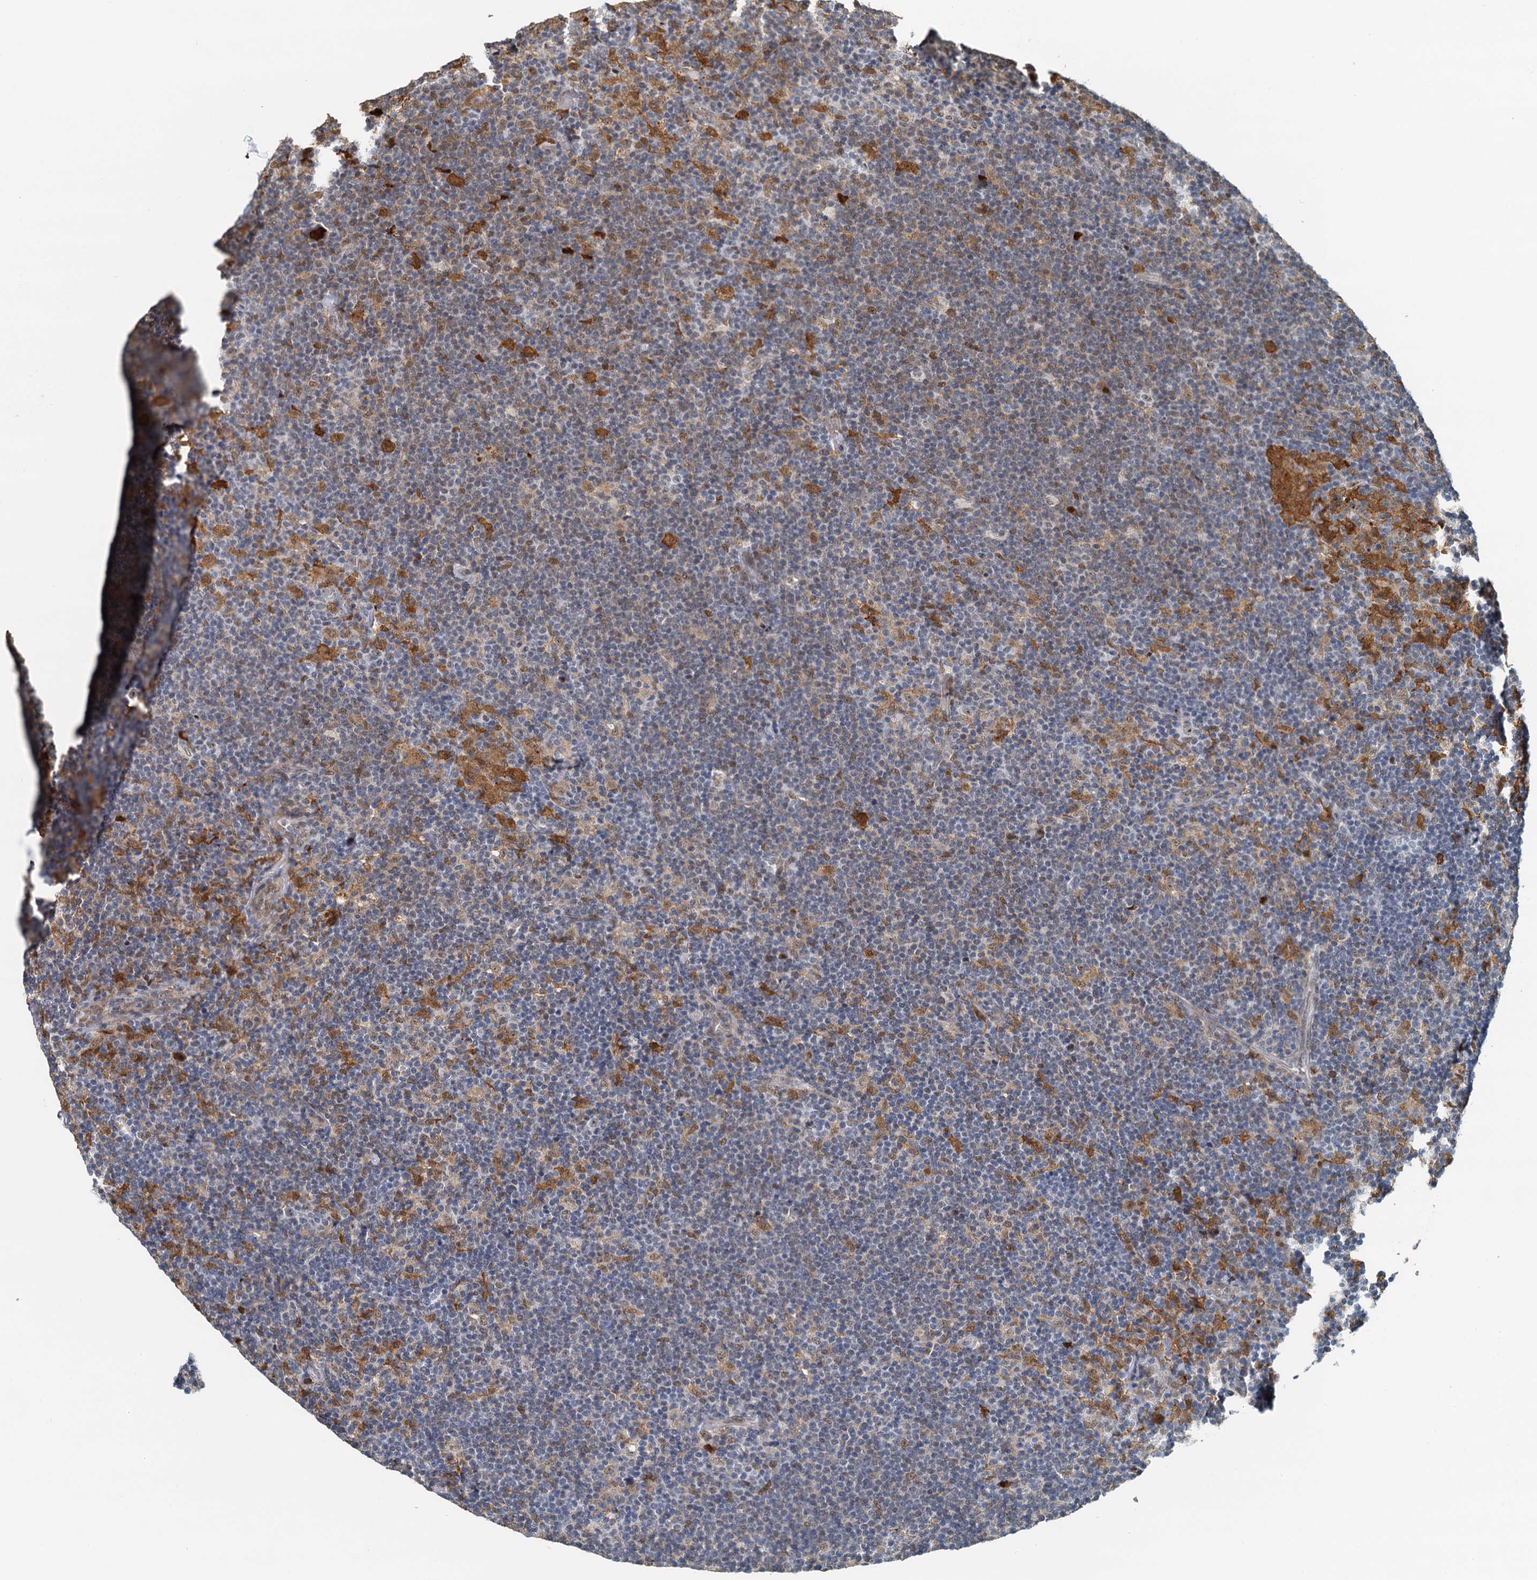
{"staining": {"intensity": "weak", "quantity": "25%-75%", "location": "nuclear"}, "tissue": "lymphoma", "cell_type": "Tumor cells", "image_type": "cancer", "snomed": [{"axis": "morphology", "description": "Hodgkin's disease, NOS"}, {"axis": "topography", "description": "Lymph node"}], "caption": "Lymphoma stained with a protein marker displays weak staining in tumor cells.", "gene": "SPINDOC", "patient": {"sex": "female", "age": 57}}